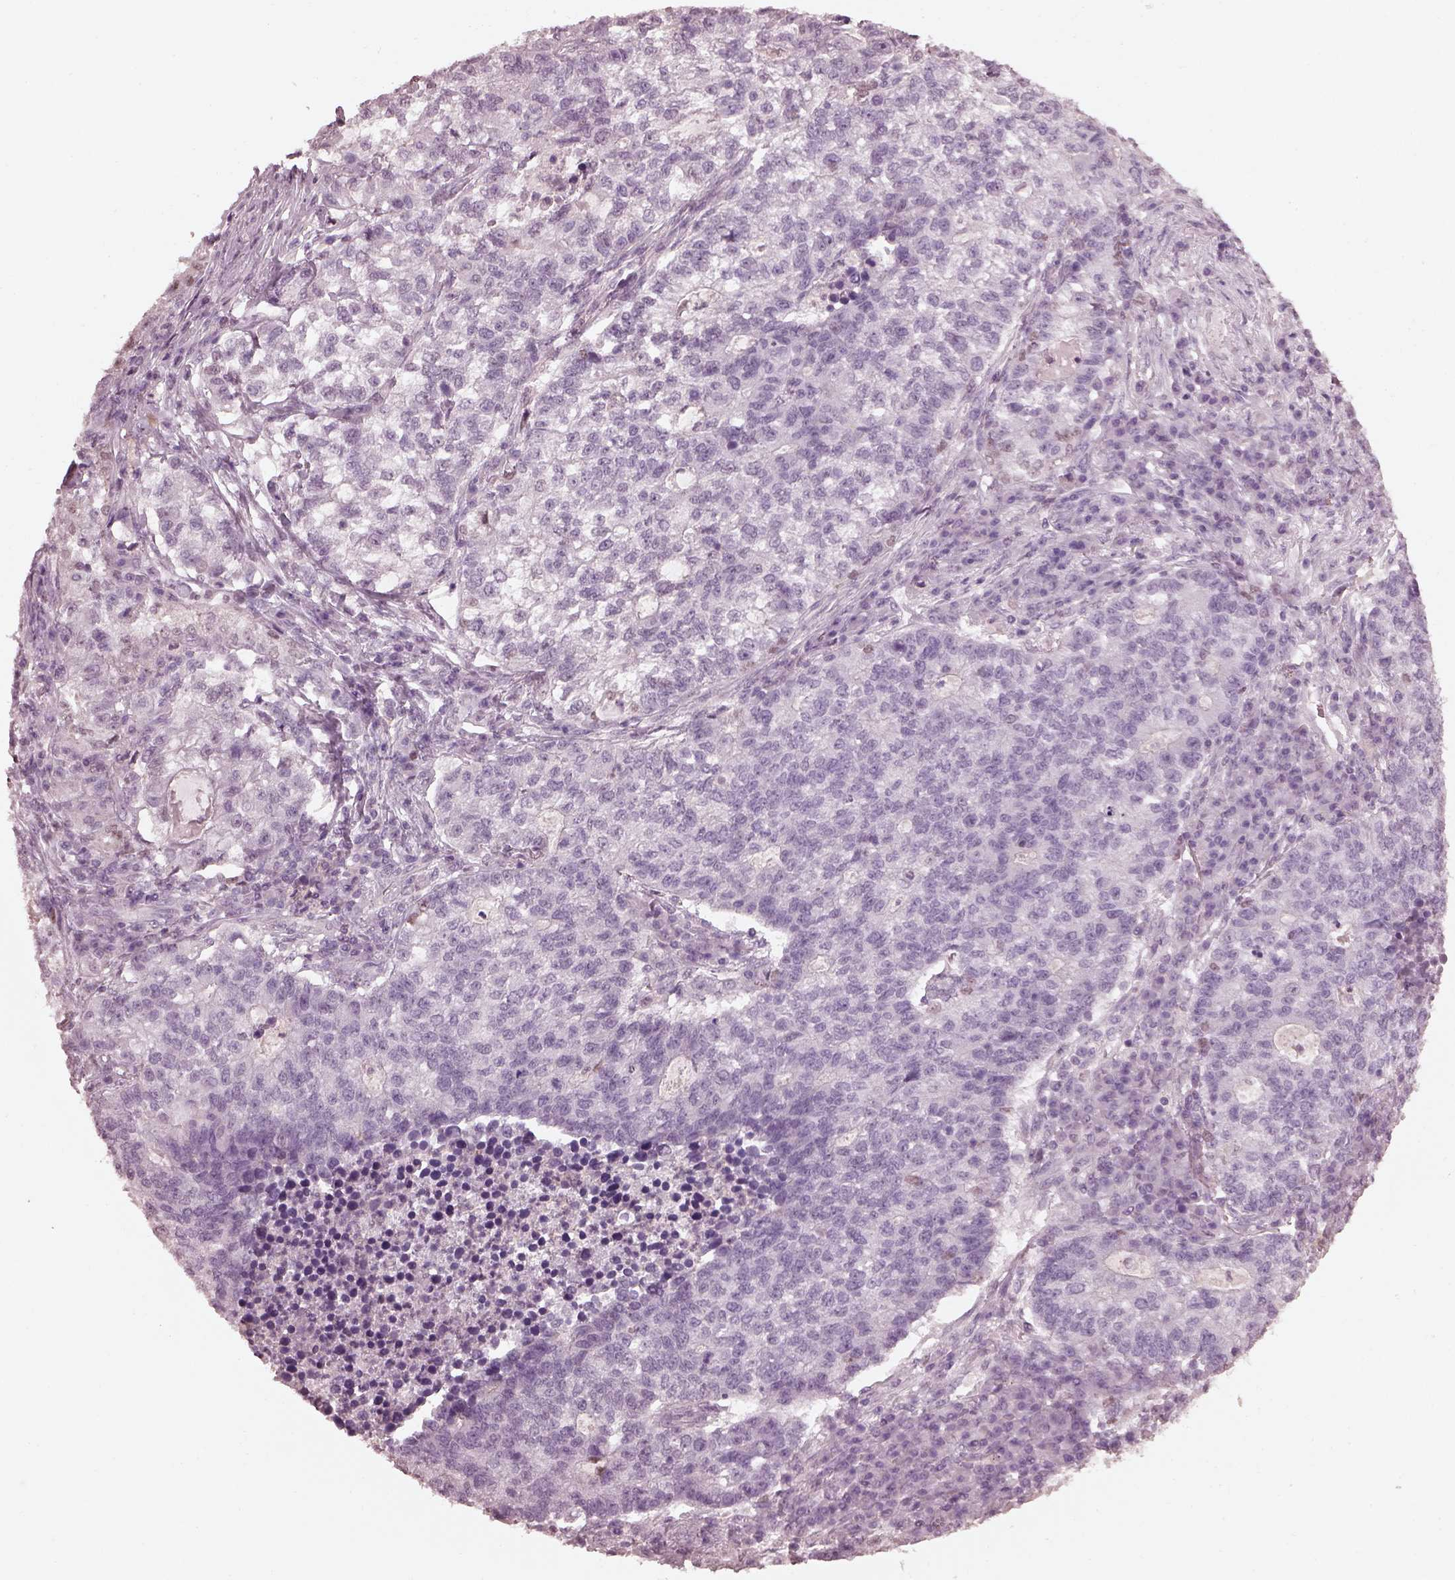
{"staining": {"intensity": "negative", "quantity": "none", "location": "none"}, "tissue": "lung cancer", "cell_type": "Tumor cells", "image_type": "cancer", "snomed": [{"axis": "morphology", "description": "Adenocarcinoma, NOS"}, {"axis": "topography", "description": "Lung"}], "caption": "This is an IHC photomicrograph of human lung cancer. There is no positivity in tumor cells.", "gene": "TSKS", "patient": {"sex": "male", "age": 57}}